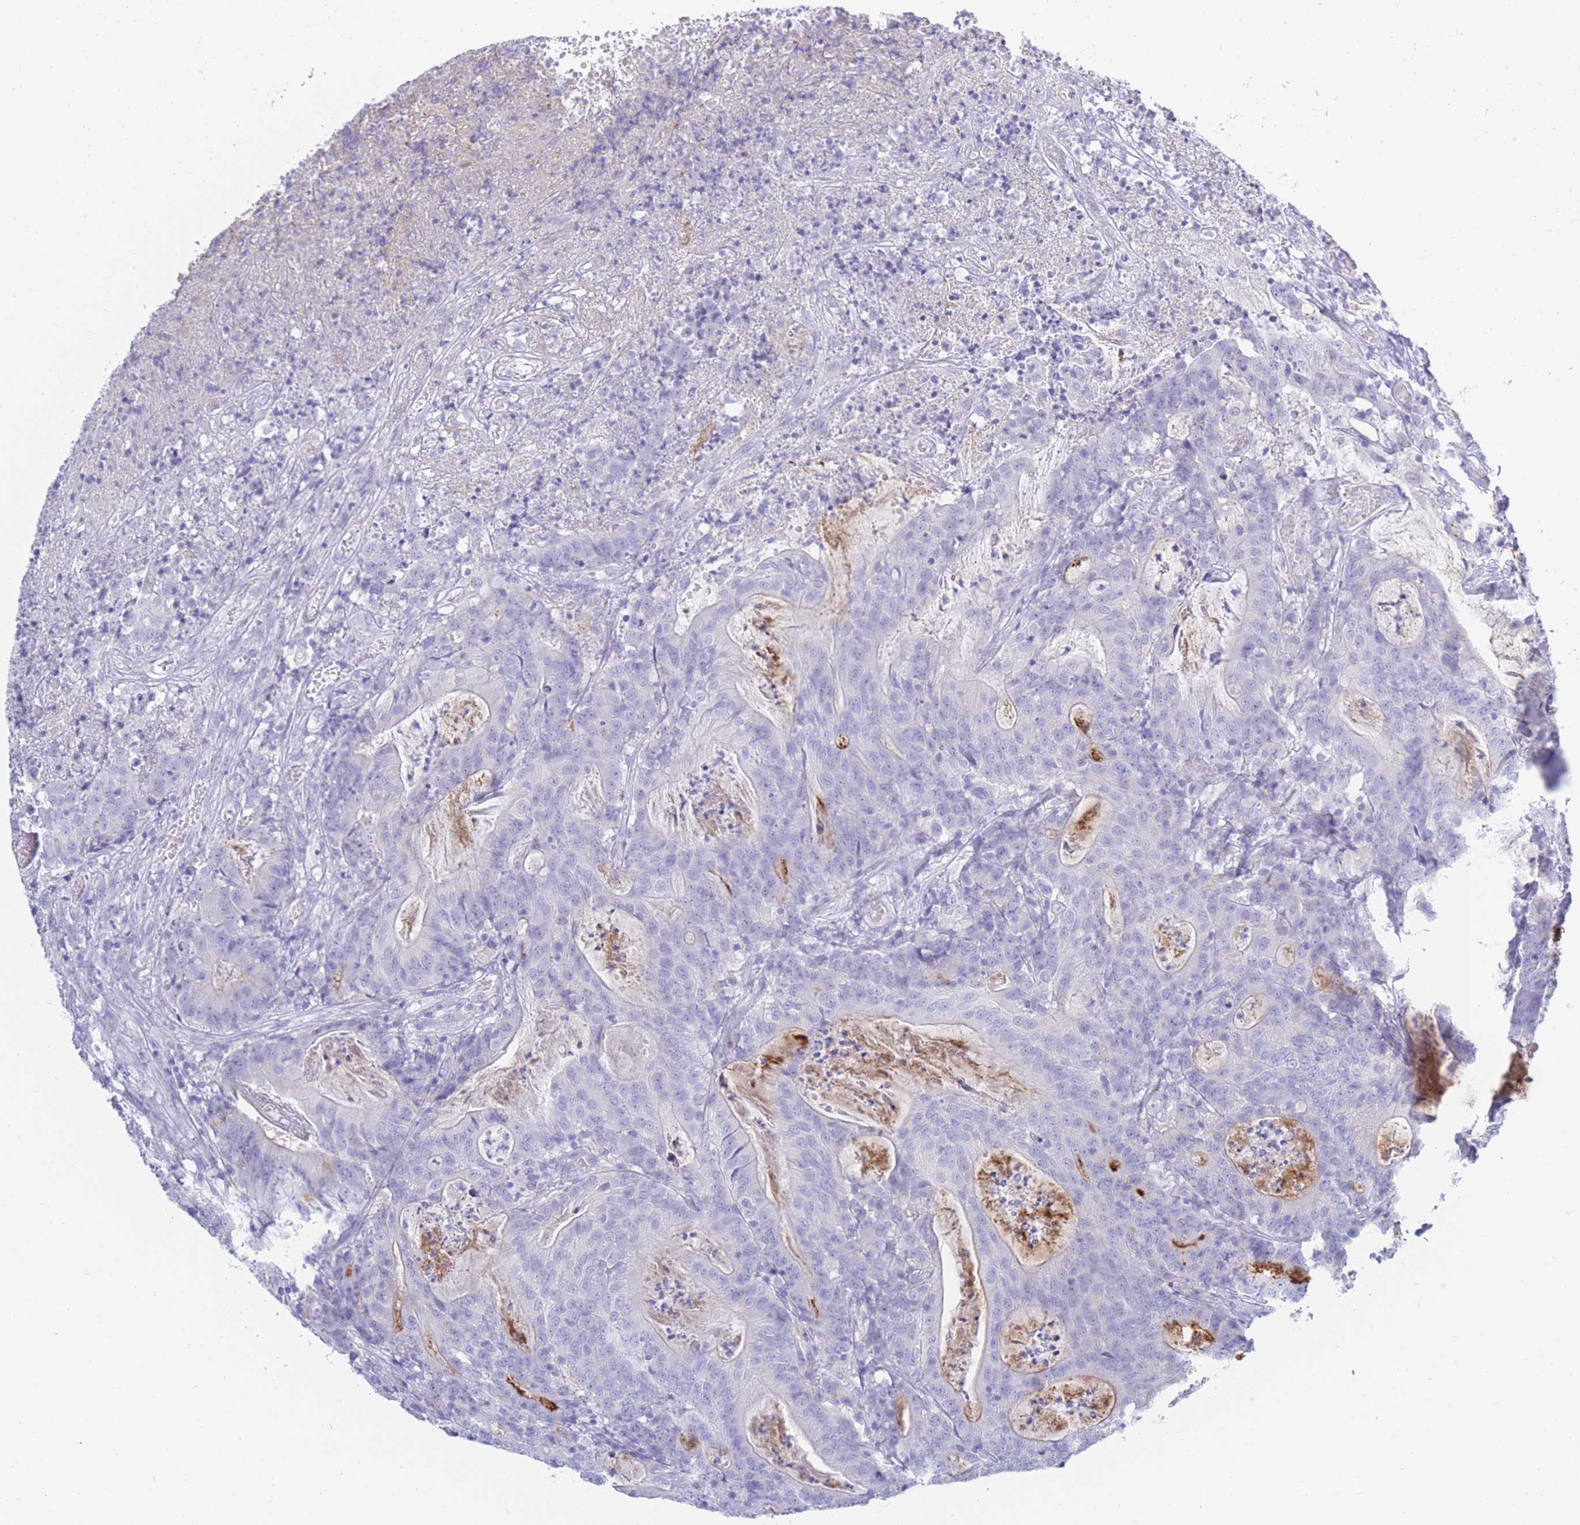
{"staining": {"intensity": "negative", "quantity": "none", "location": "none"}, "tissue": "colorectal cancer", "cell_type": "Tumor cells", "image_type": "cancer", "snomed": [{"axis": "morphology", "description": "Adenocarcinoma, NOS"}, {"axis": "topography", "description": "Colon"}], "caption": "Micrograph shows no protein positivity in tumor cells of adenocarcinoma (colorectal) tissue.", "gene": "LRRC37A", "patient": {"sex": "male", "age": 83}}